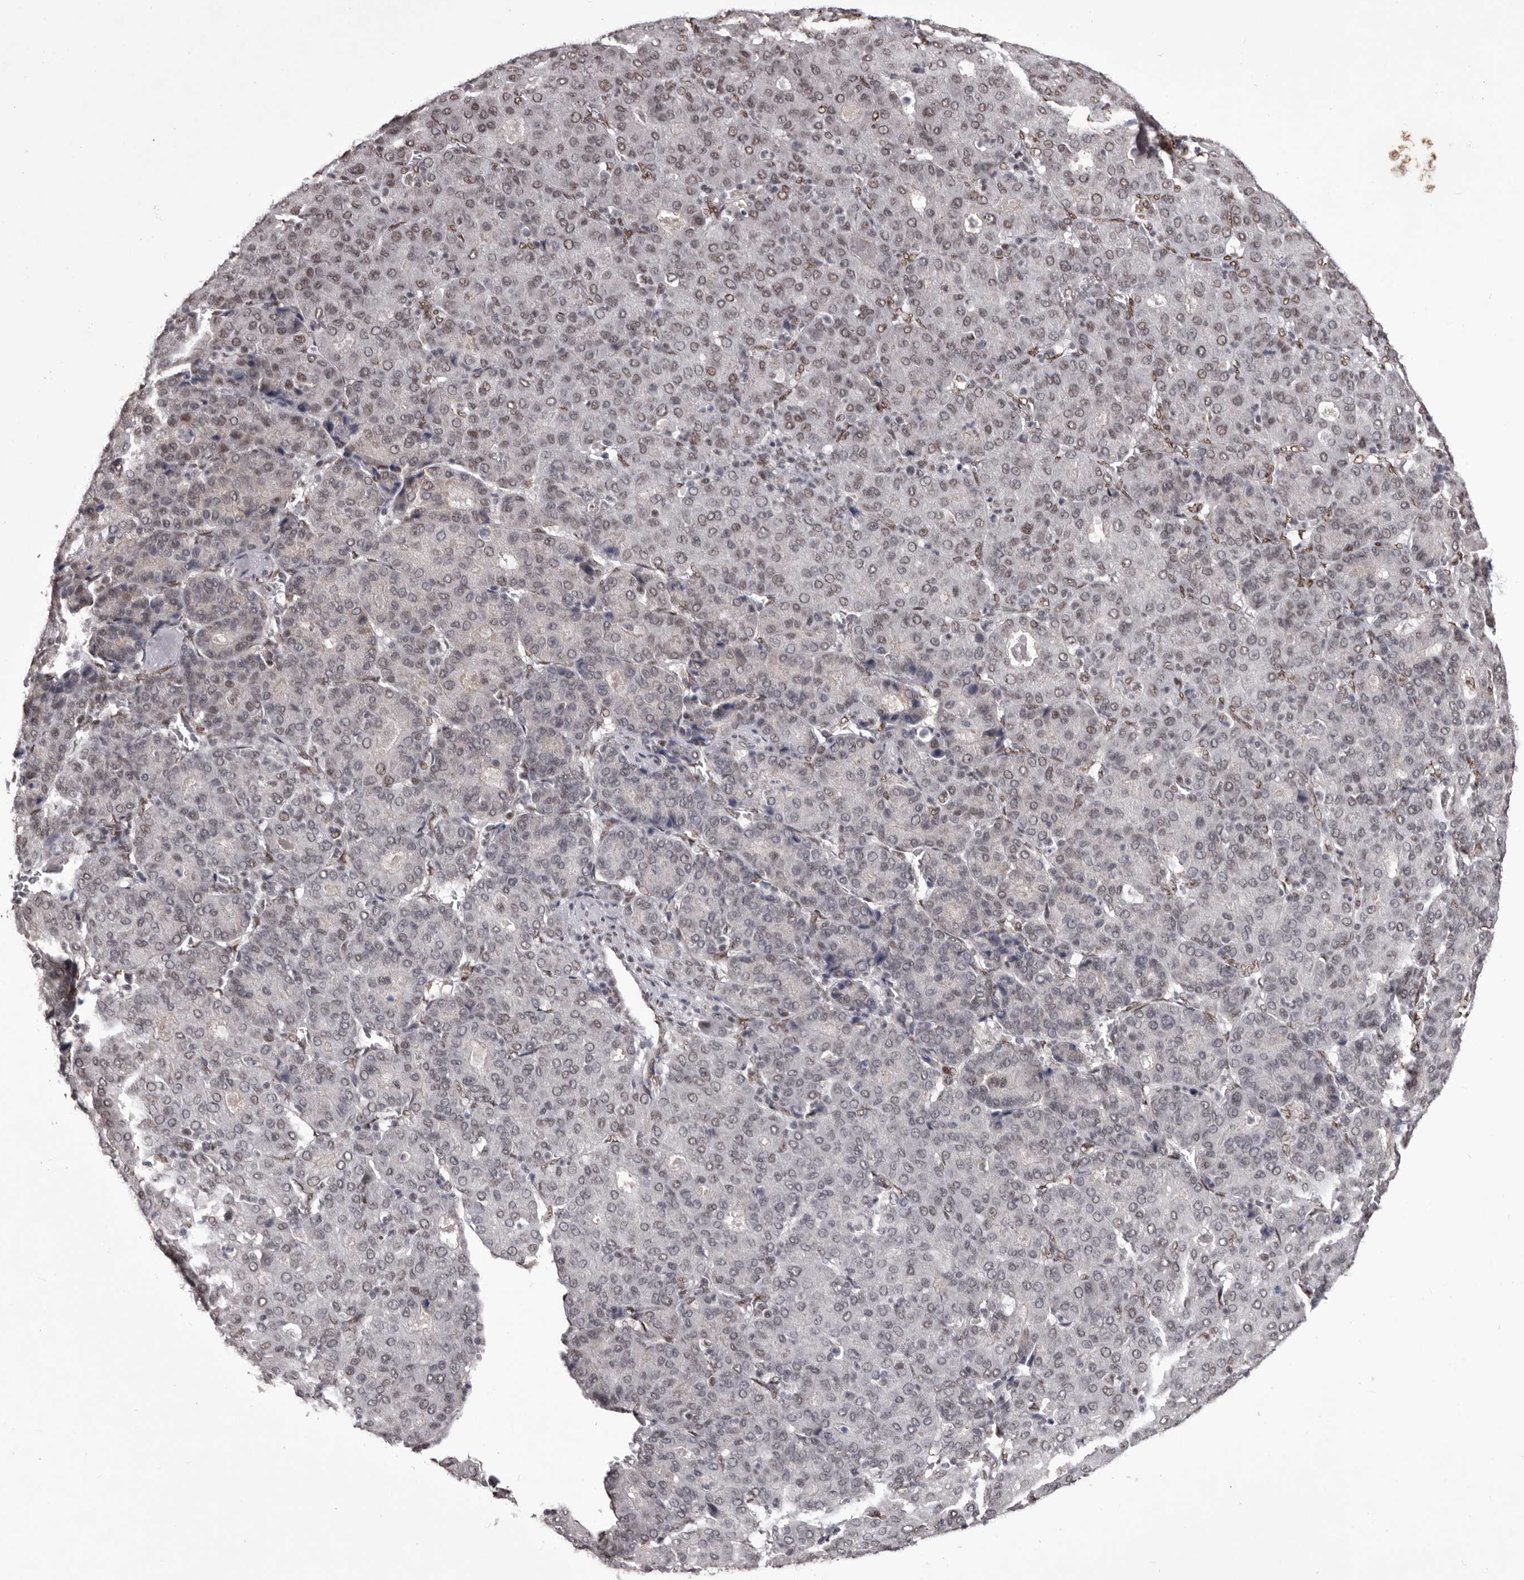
{"staining": {"intensity": "weak", "quantity": ">75%", "location": "nuclear"}, "tissue": "liver cancer", "cell_type": "Tumor cells", "image_type": "cancer", "snomed": [{"axis": "morphology", "description": "Carcinoma, Hepatocellular, NOS"}, {"axis": "topography", "description": "Liver"}], "caption": "Human liver cancer stained with a brown dye exhibits weak nuclear positive positivity in approximately >75% of tumor cells.", "gene": "NUMA1", "patient": {"sex": "male", "age": 65}}